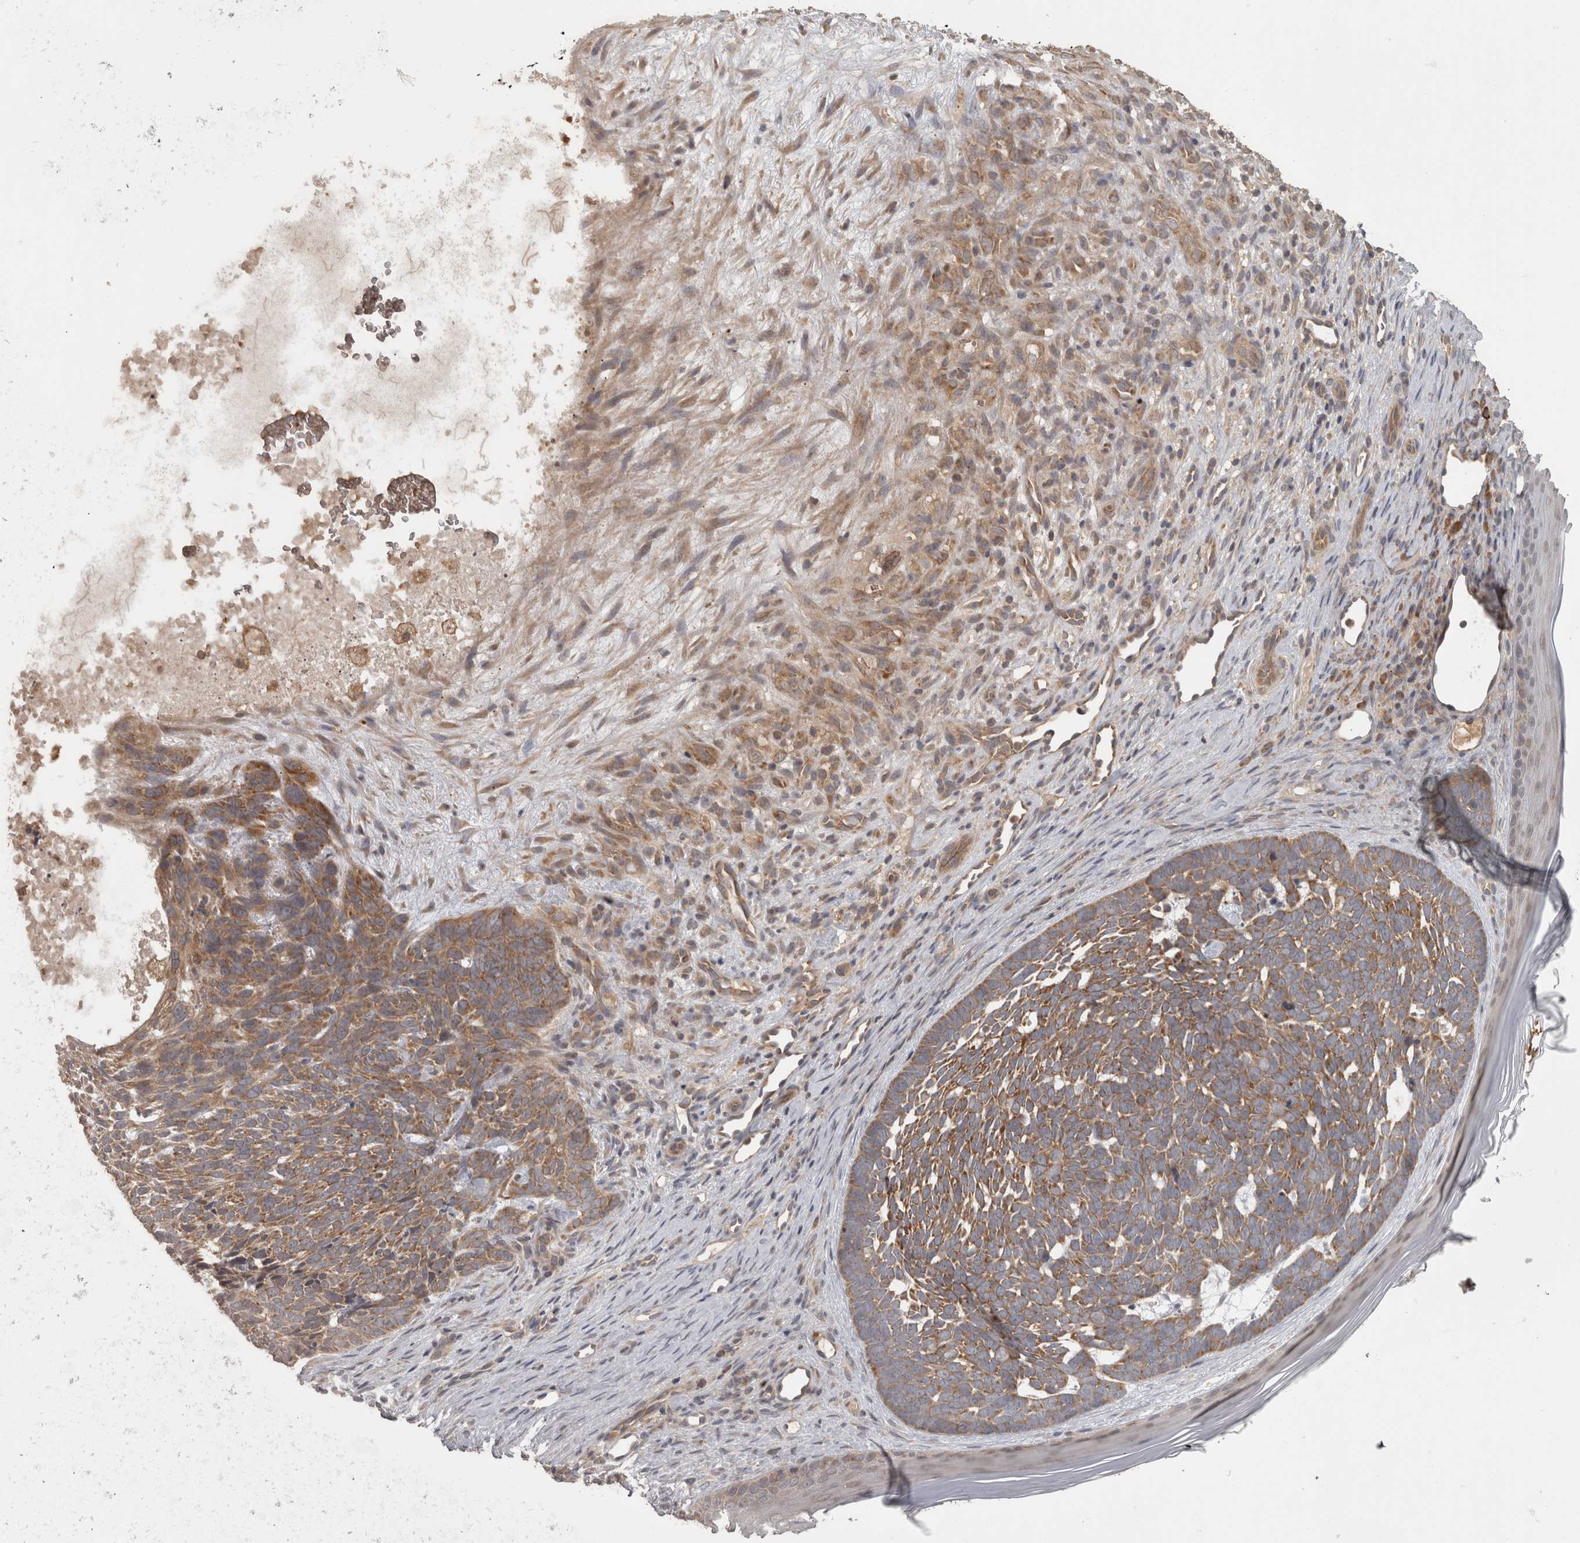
{"staining": {"intensity": "moderate", "quantity": ">75%", "location": "cytoplasmic/membranous"}, "tissue": "skin cancer", "cell_type": "Tumor cells", "image_type": "cancer", "snomed": [{"axis": "morphology", "description": "Basal cell carcinoma"}, {"axis": "topography", "description": "Skin"}], "caption": "Skin cancer (basal cell carcinoma) tissue exhibits moderate cytoplasmic/membranous expression in approximately >75% of tumor cells, visualized by immunohistochemistry. (Brightfield microscopy of DAB IHC at high magnification).", "gene": "MICU3", "patient": {"sex": "female", "age": 85}}